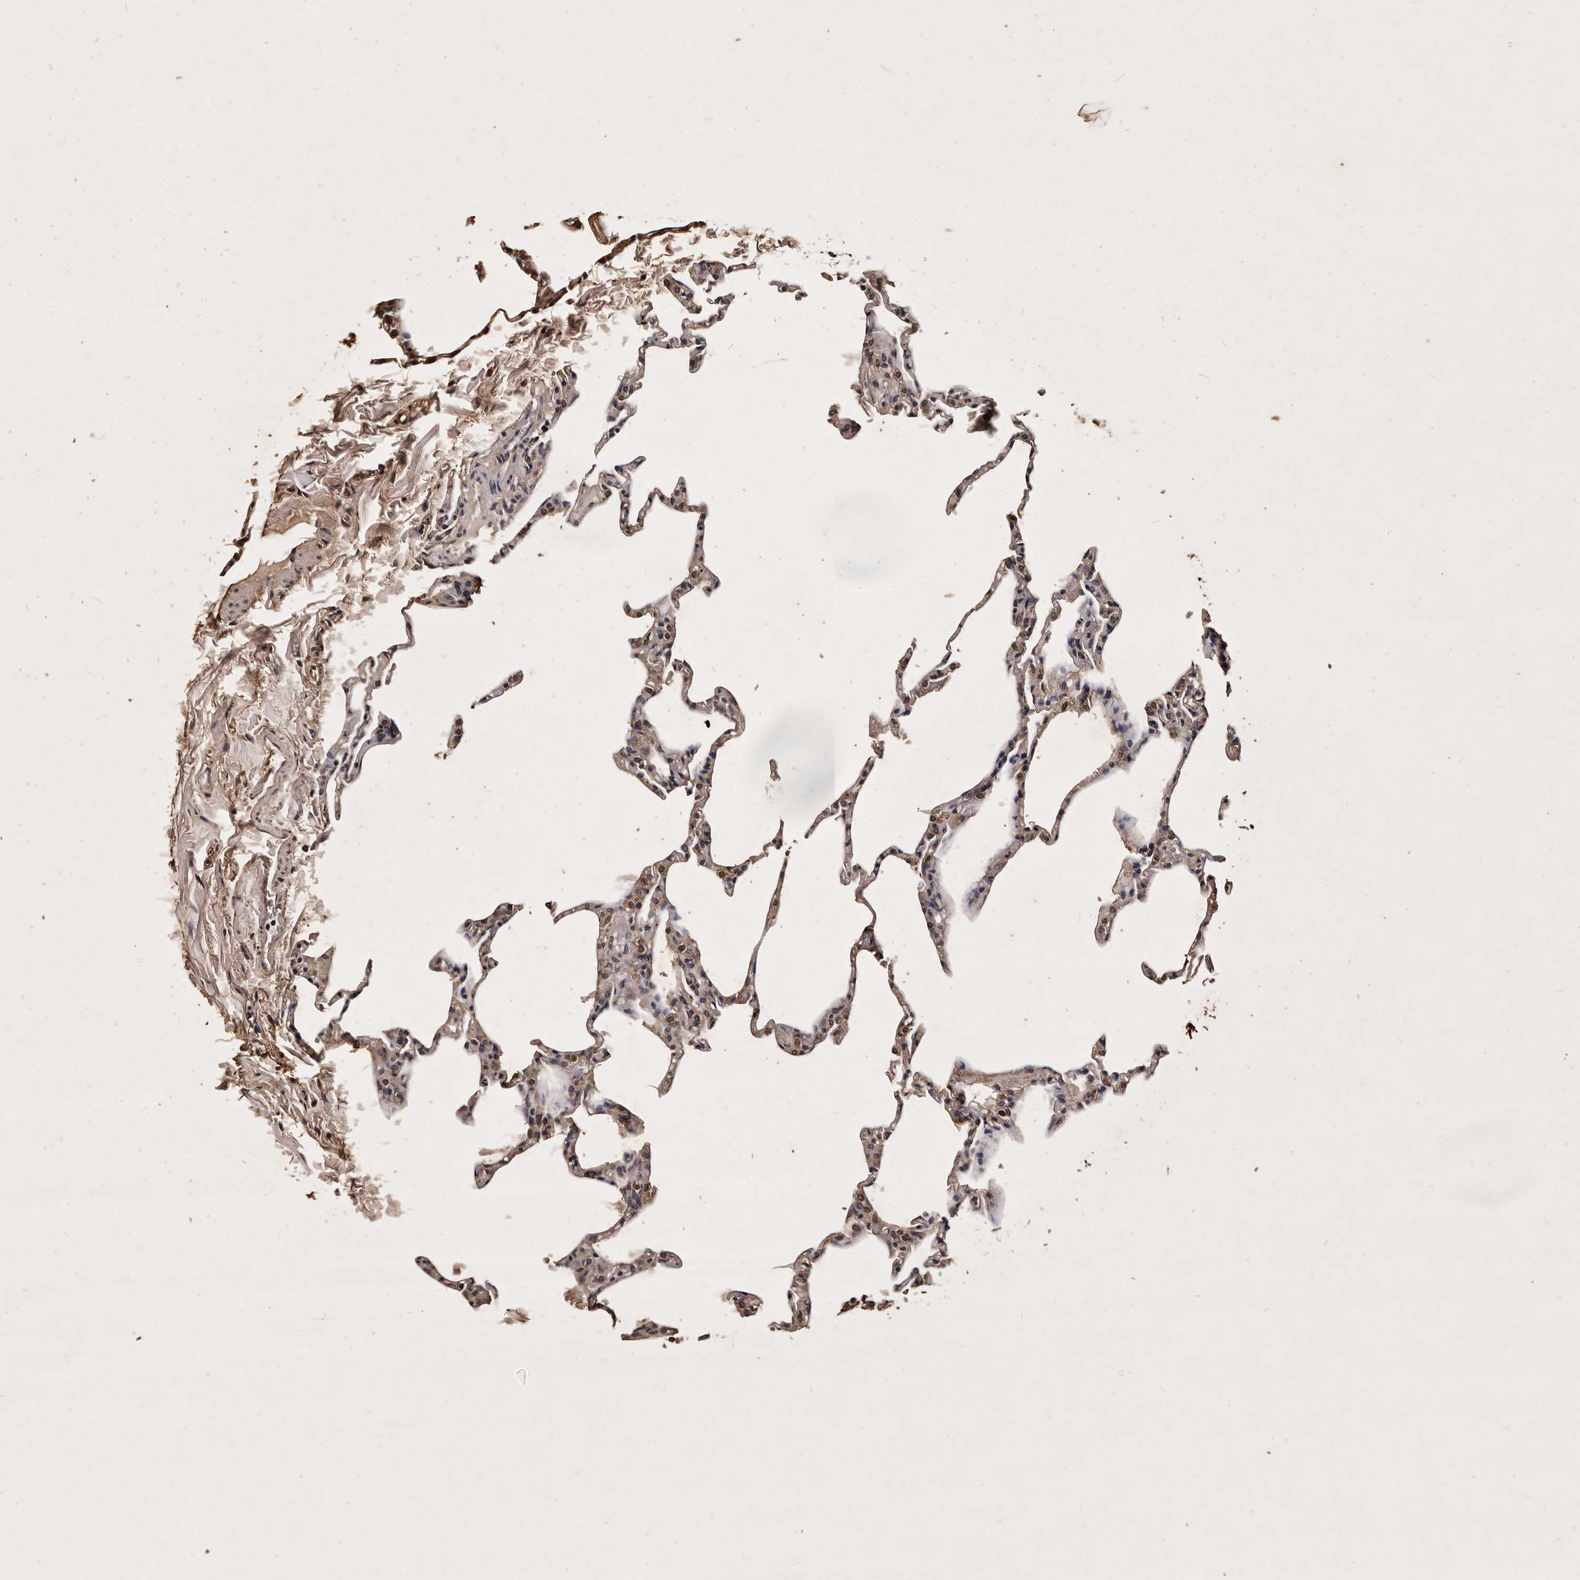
{"staining": {"intensity": "moderate", "quantity": ">75%", "location": "cytoplasmic/membranous,nuclear"}, "tissue": "lung", "cell_type": "Alveolar cells", "image_type": "normal", "snomed": [{"axis": "morphology", "description": "Normal tissue, NOS"}, {"axis": "topography", "description": "Lung"}], "caption": "Protein analysis of normal lung displays moderate cytoplasmic/membranous,nuclear positivity in approximately >75% of alveolar cells.", "gene": "PARS2", "patient": {"sex": "male", "age": 20}}